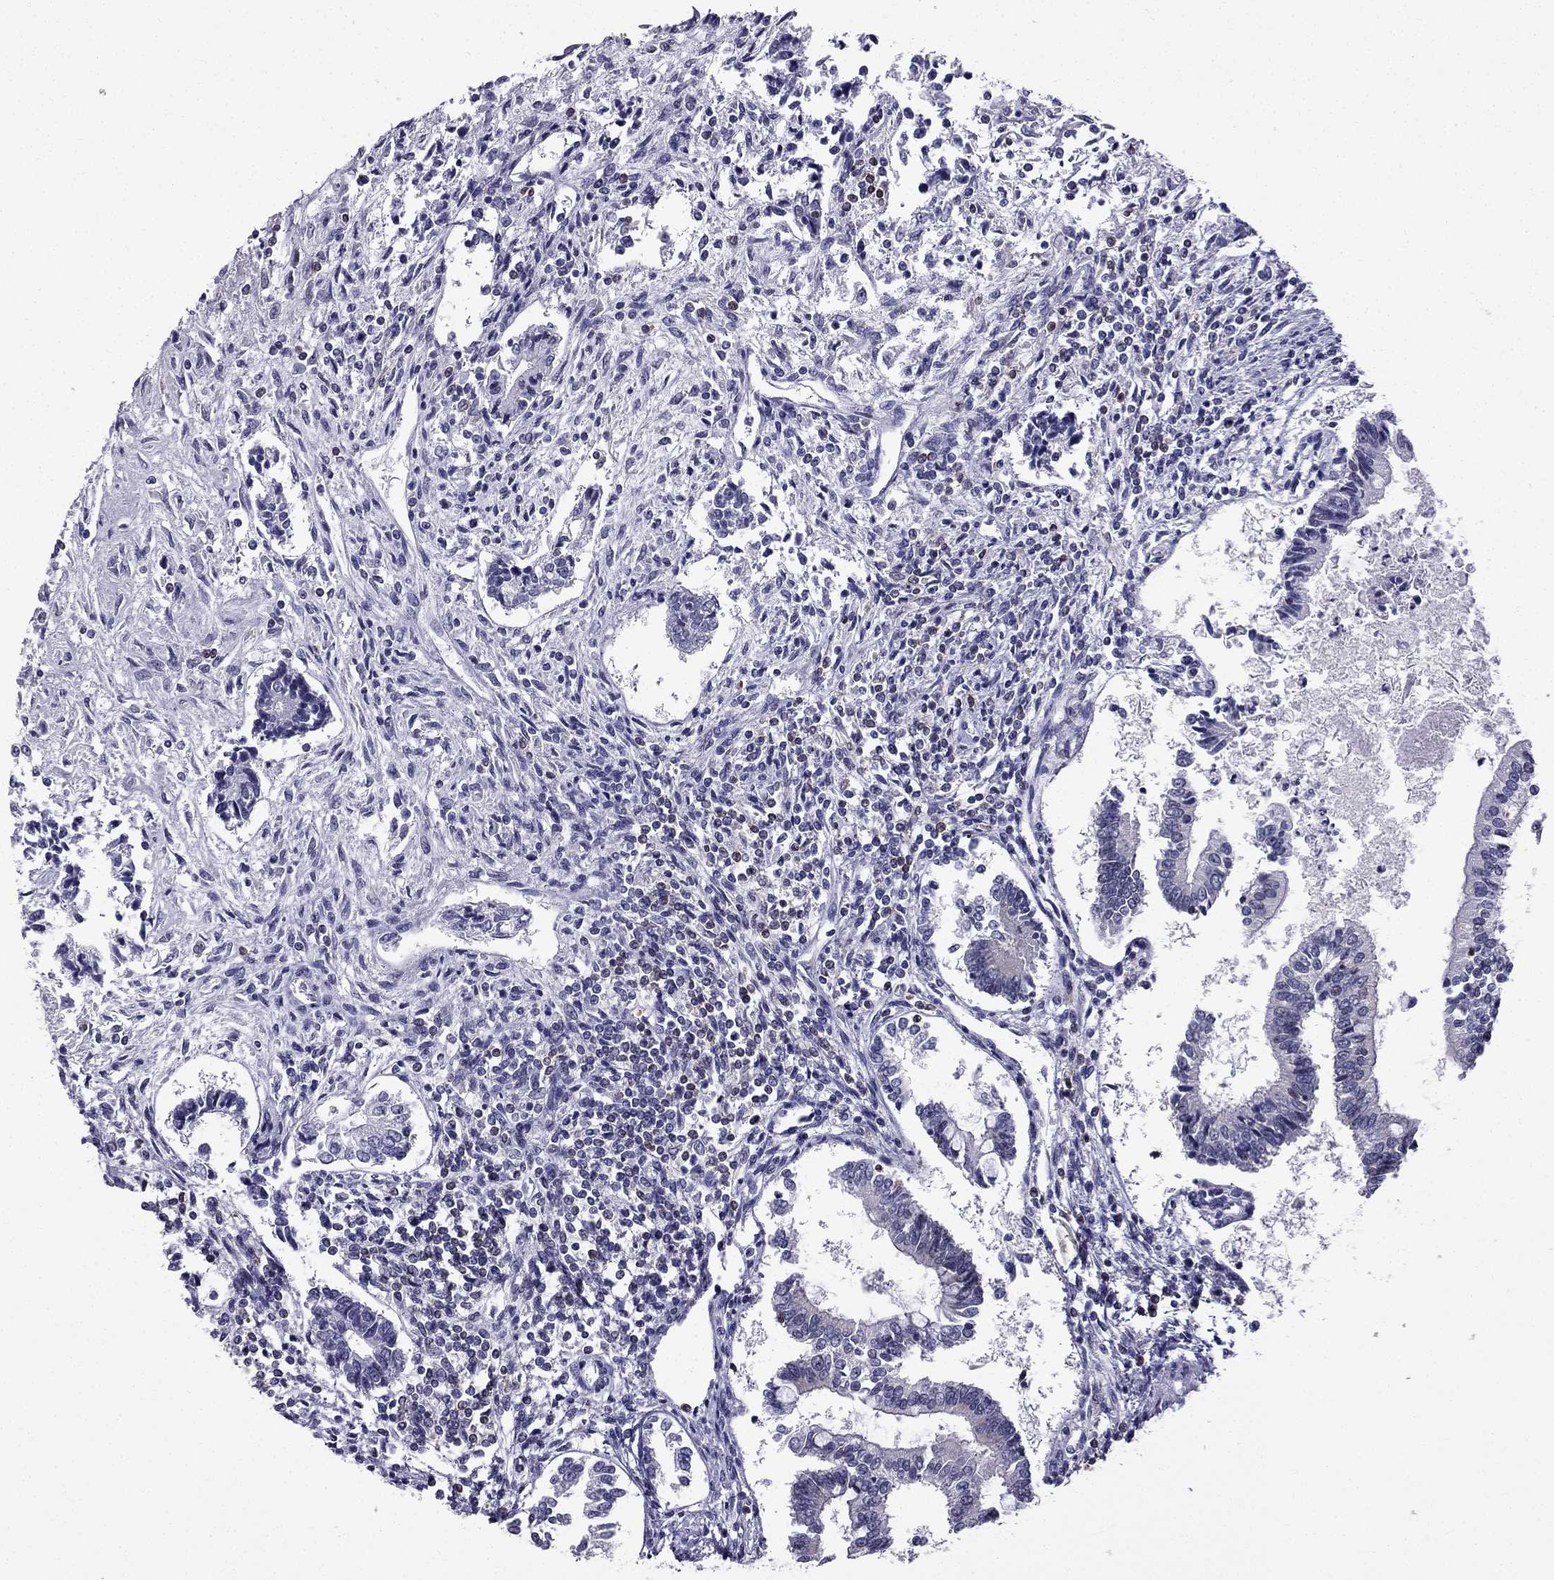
{"staining": {"intensity": "negative", "quantity": "none", "location": "none"}, "tissue": "testis cancer", "cell_type": "Tumor cells", "image_type": "cancer", "snomed": [{"axis": "morphology", "description": "Carcinoma, Embryonal, NOS"}, {"axis": "topography", "description": "Testis"}], "caption": "This is an immunohistochemistry (IHC) image of human testis cancer (embryonal carcinoma). There is no positivity in tumor cells.", "gene": "CCK", "patient": {"sex": "male", "age": 37}}